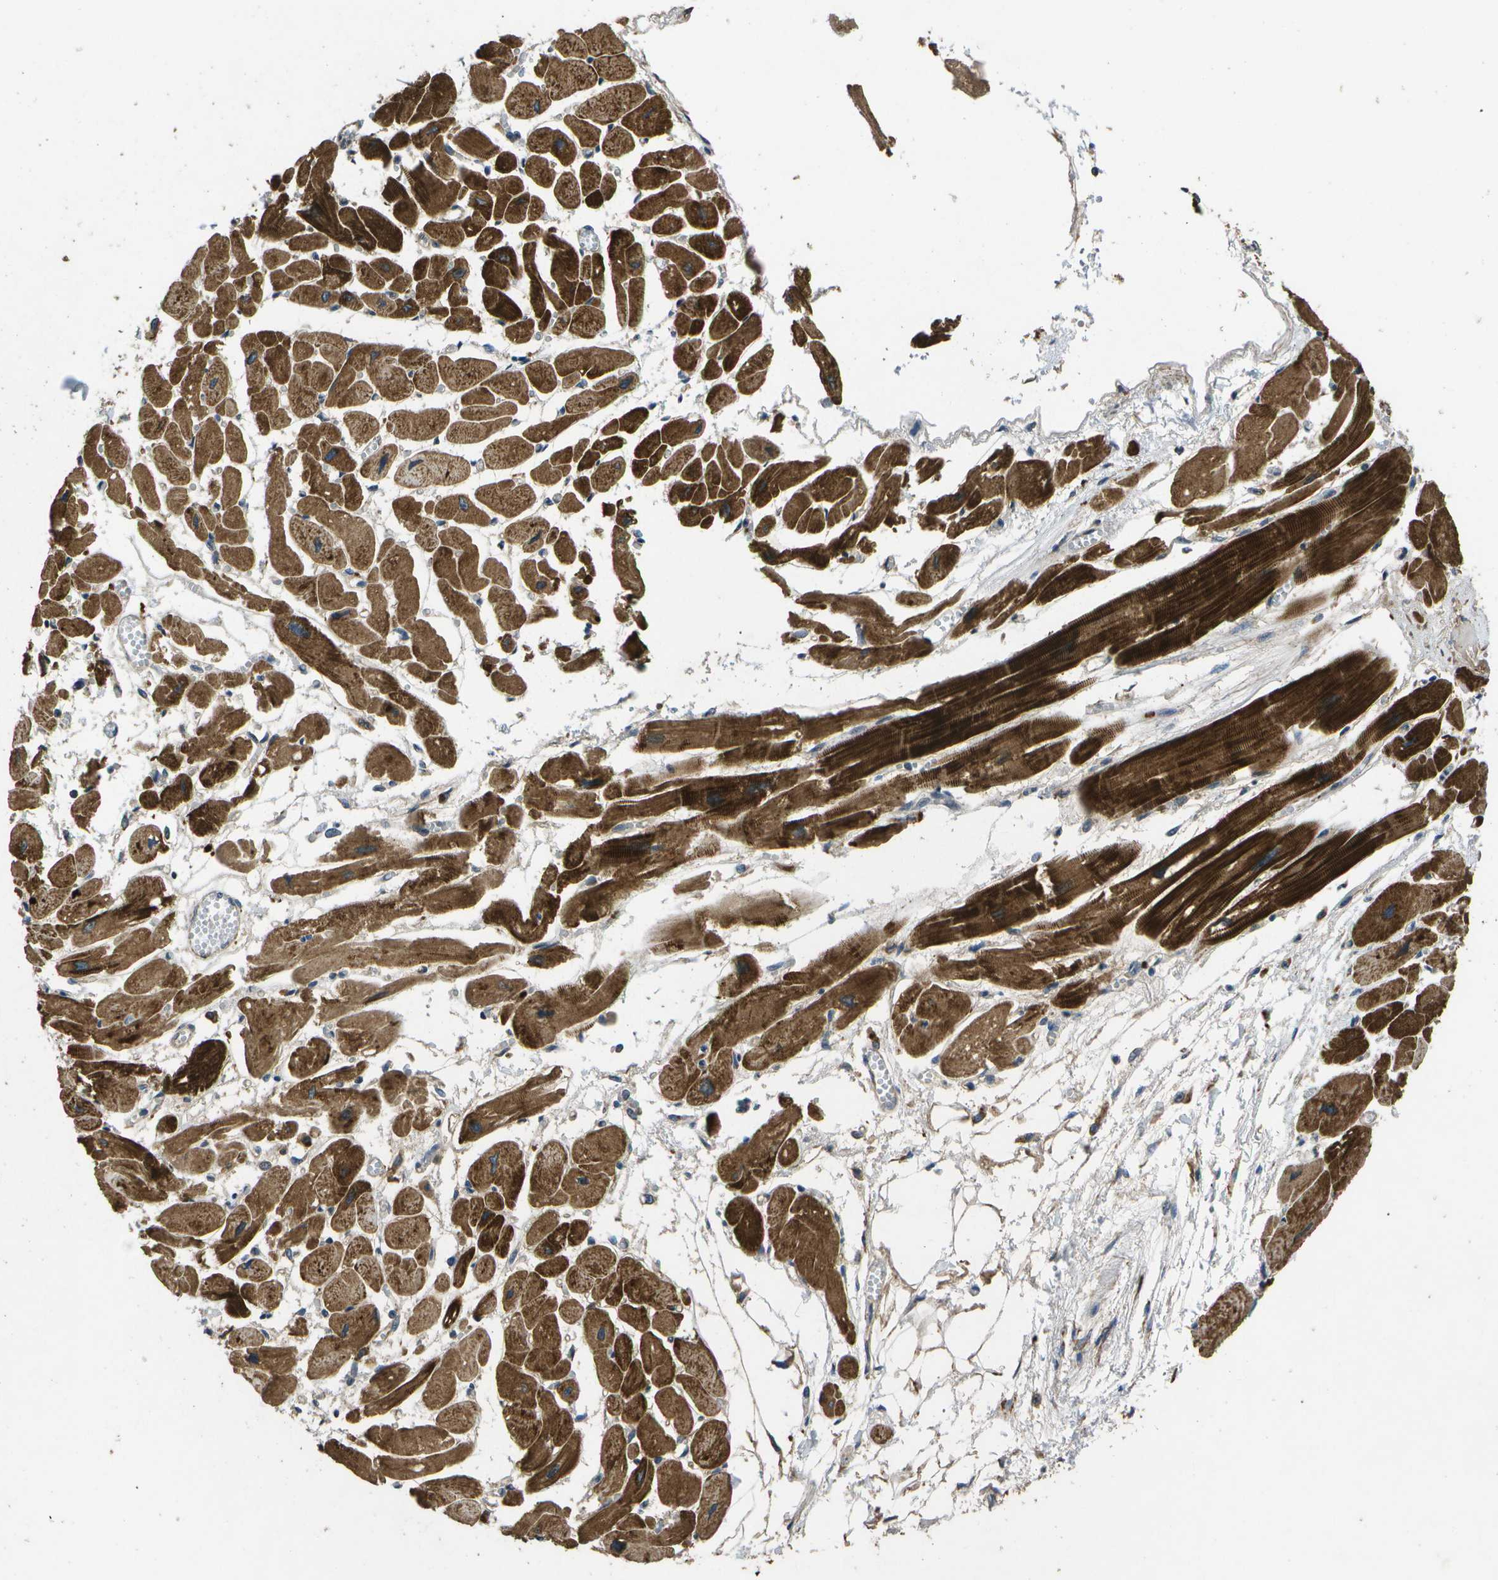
{"staining": {"intensity": "strong", "quantity": ">75%", "location": "cytoplasmic/membranous"}, "tissue": "heart muscle", "cell_type": "Cardiomyocytes", "image_type": "normal", "snomed": [{"axis": "morphology", "description": "Normal tissue, NOS"}, {"axis": "topography", "description": "Heart"}], "caption": "Unremarkable heart muscle displays strong cytoplasmic/membranous expression in about >75% of cardiomyocytes, visualized by immunohistochemistry.", "gene": "HFE", "patient": {"sex": "female", "age": 54}}